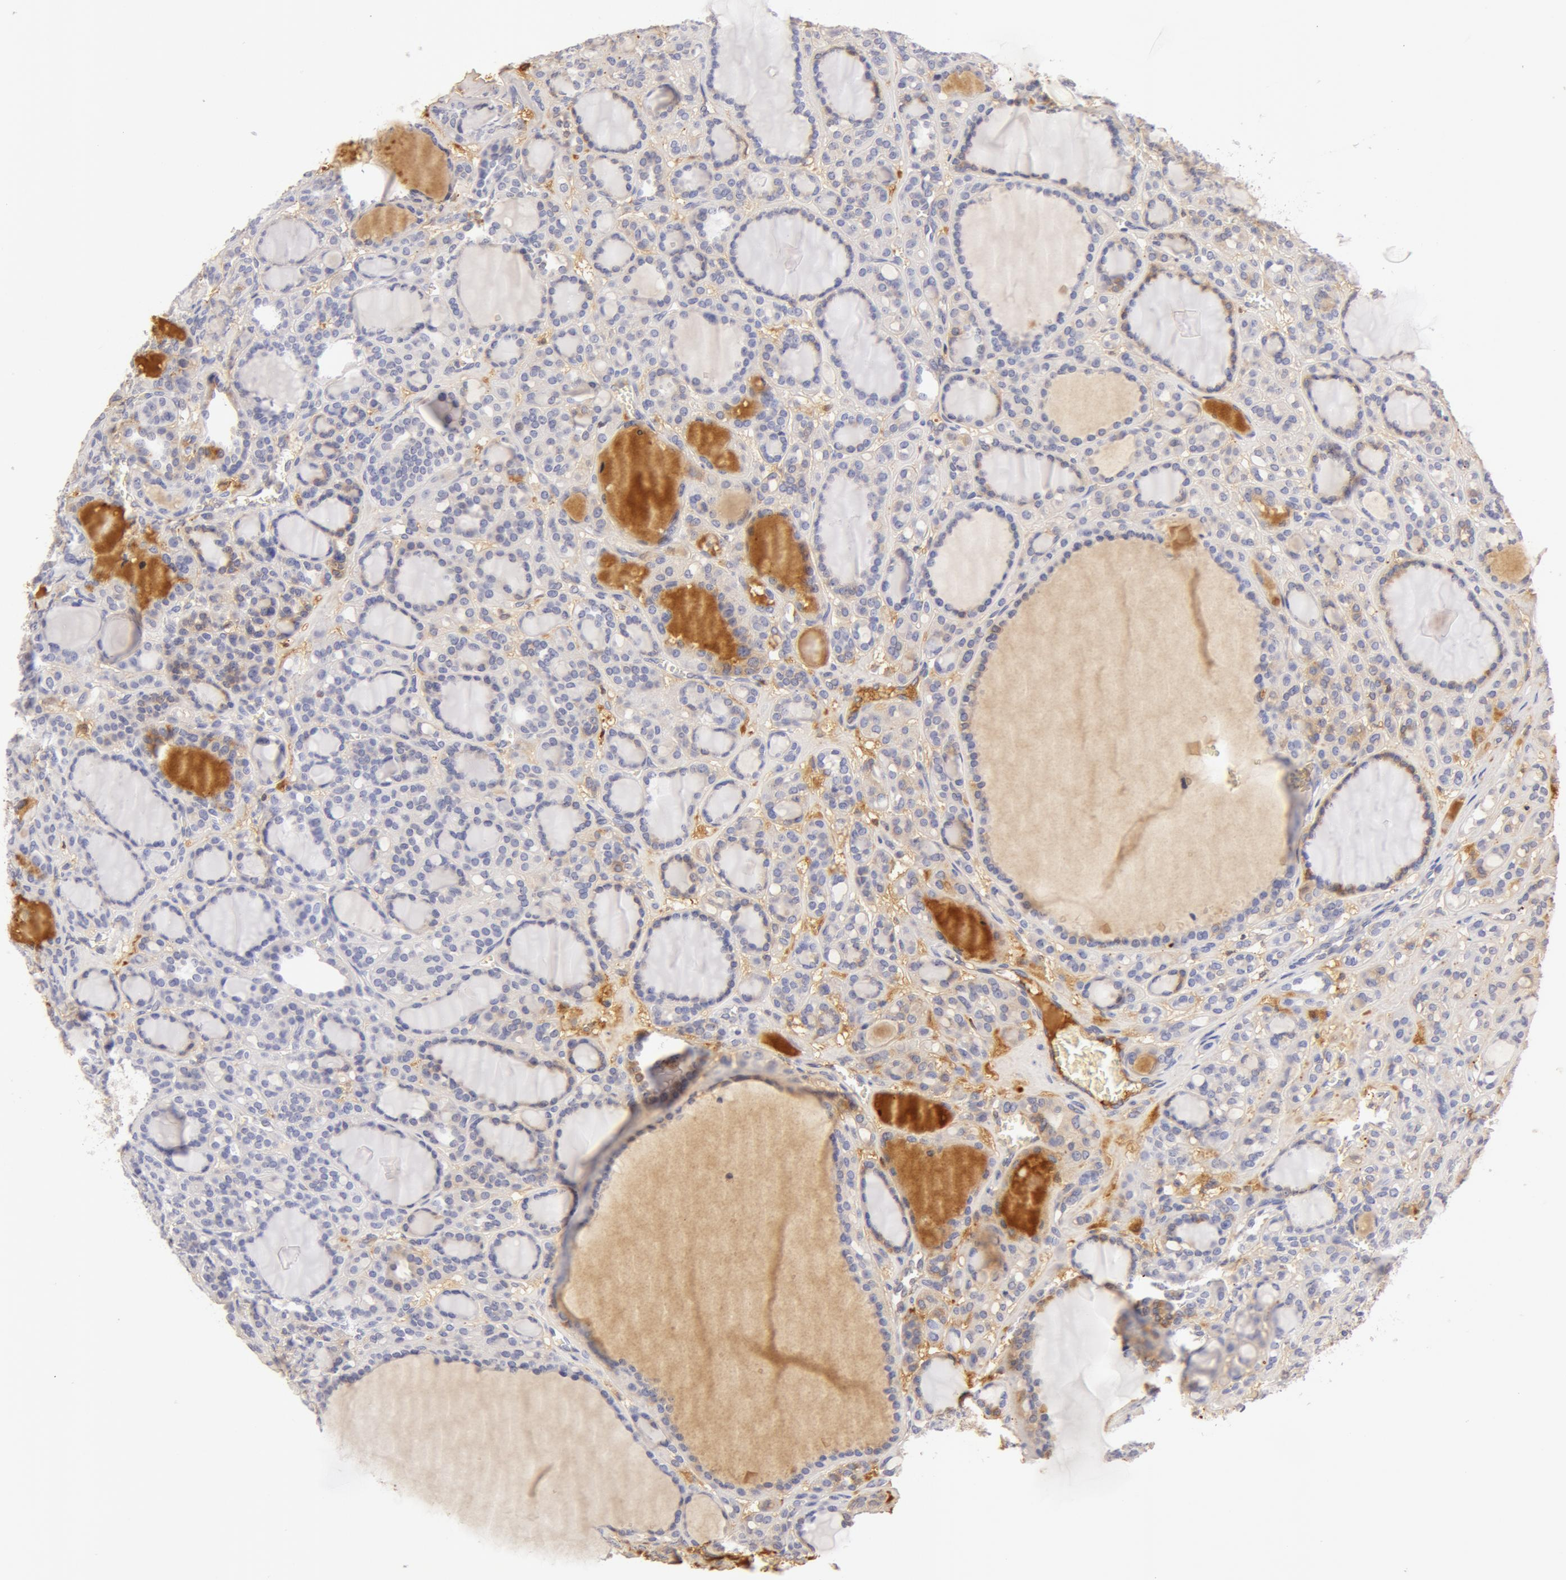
{"staining": {"intensity": "negative", "quantity": "none", "location": "none"}, "tissue": "thyroid cancer", "cell_type": "Tumor cells", "image_type": "cancer", "snomed": [{"axis": "morphology", "description": "Follicular adenoma carcinoma, NOS"}, {"axis": "topography", "description": "Thyroid gland"}], "caption": "The photomicrograph shows no significant expression in tumor cells of follicular adenoma carcinoma (thyroid).", "gene": "AHSG", "patient": {"sex": "female", "age": 71}}